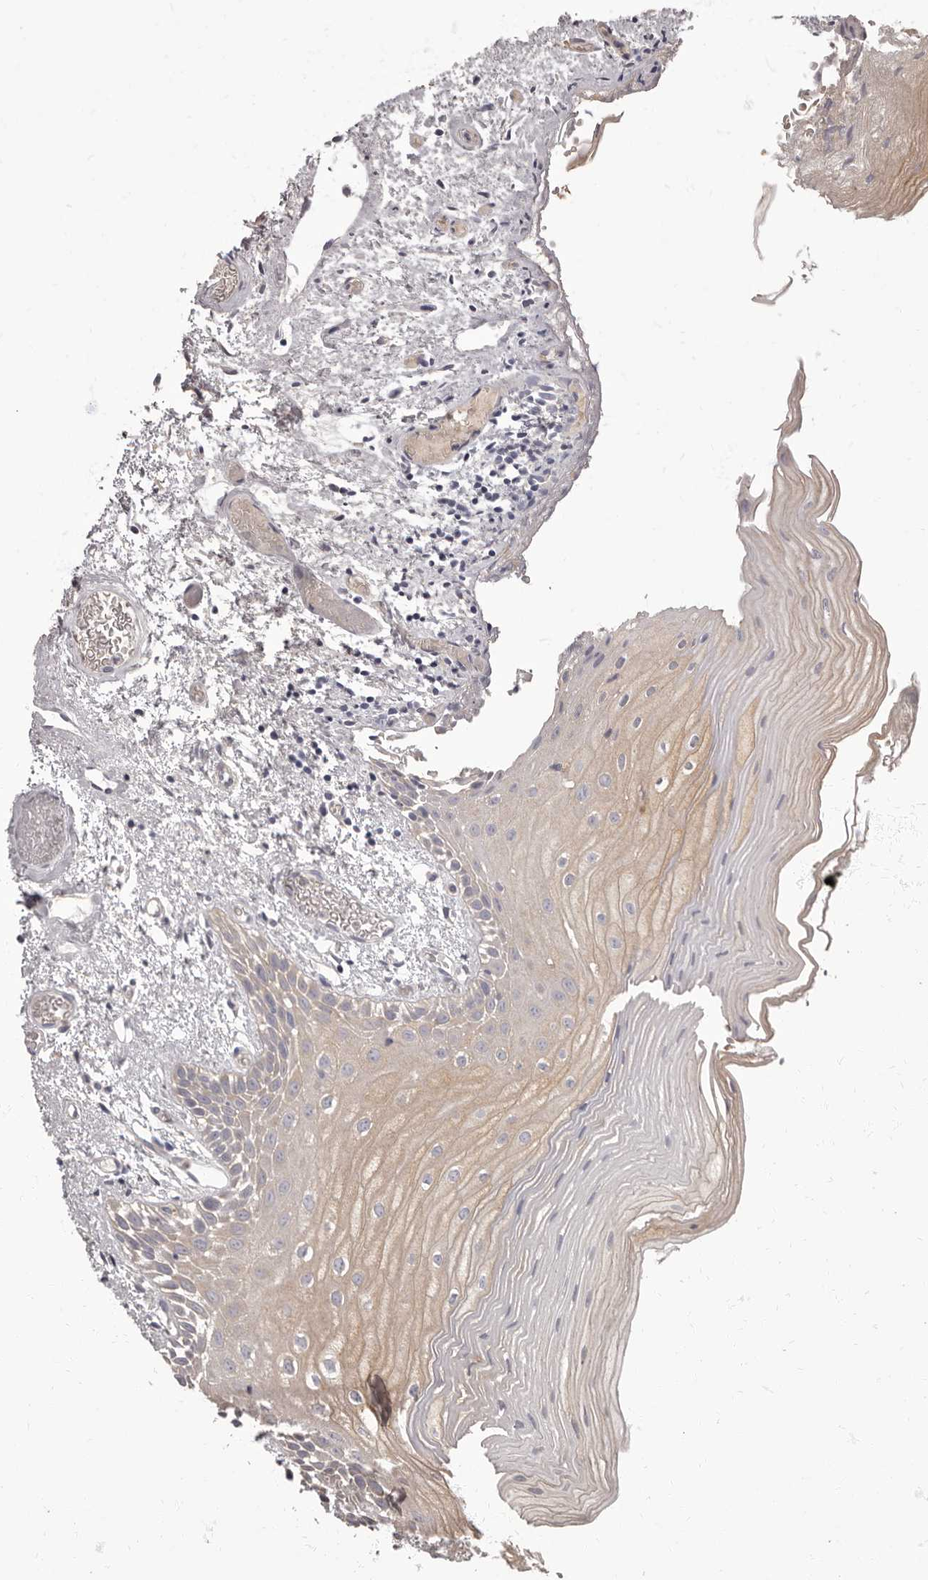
{"staining": {"intensity": "weak", "quantity": ">75%", "location": "cytoplasmic/membranous"}, "tissue": "oral mucosa", "cell_type": "Squamous epithelial cells", "image_type": "normal", "snomed": [{"axis": "morphology", "description": "Normal tissue, NOS"}, {"axis": "topography", "description": "Oral tissue"}], "caption": "Squamous epithelial cells exhibit weak cytoplasmic/membranous expression in about >75% of cells in normal oral mucosa. Nuclei are stained in blue.", "gene": "APEH", "patient": {"sex": "male", "age": 52}}